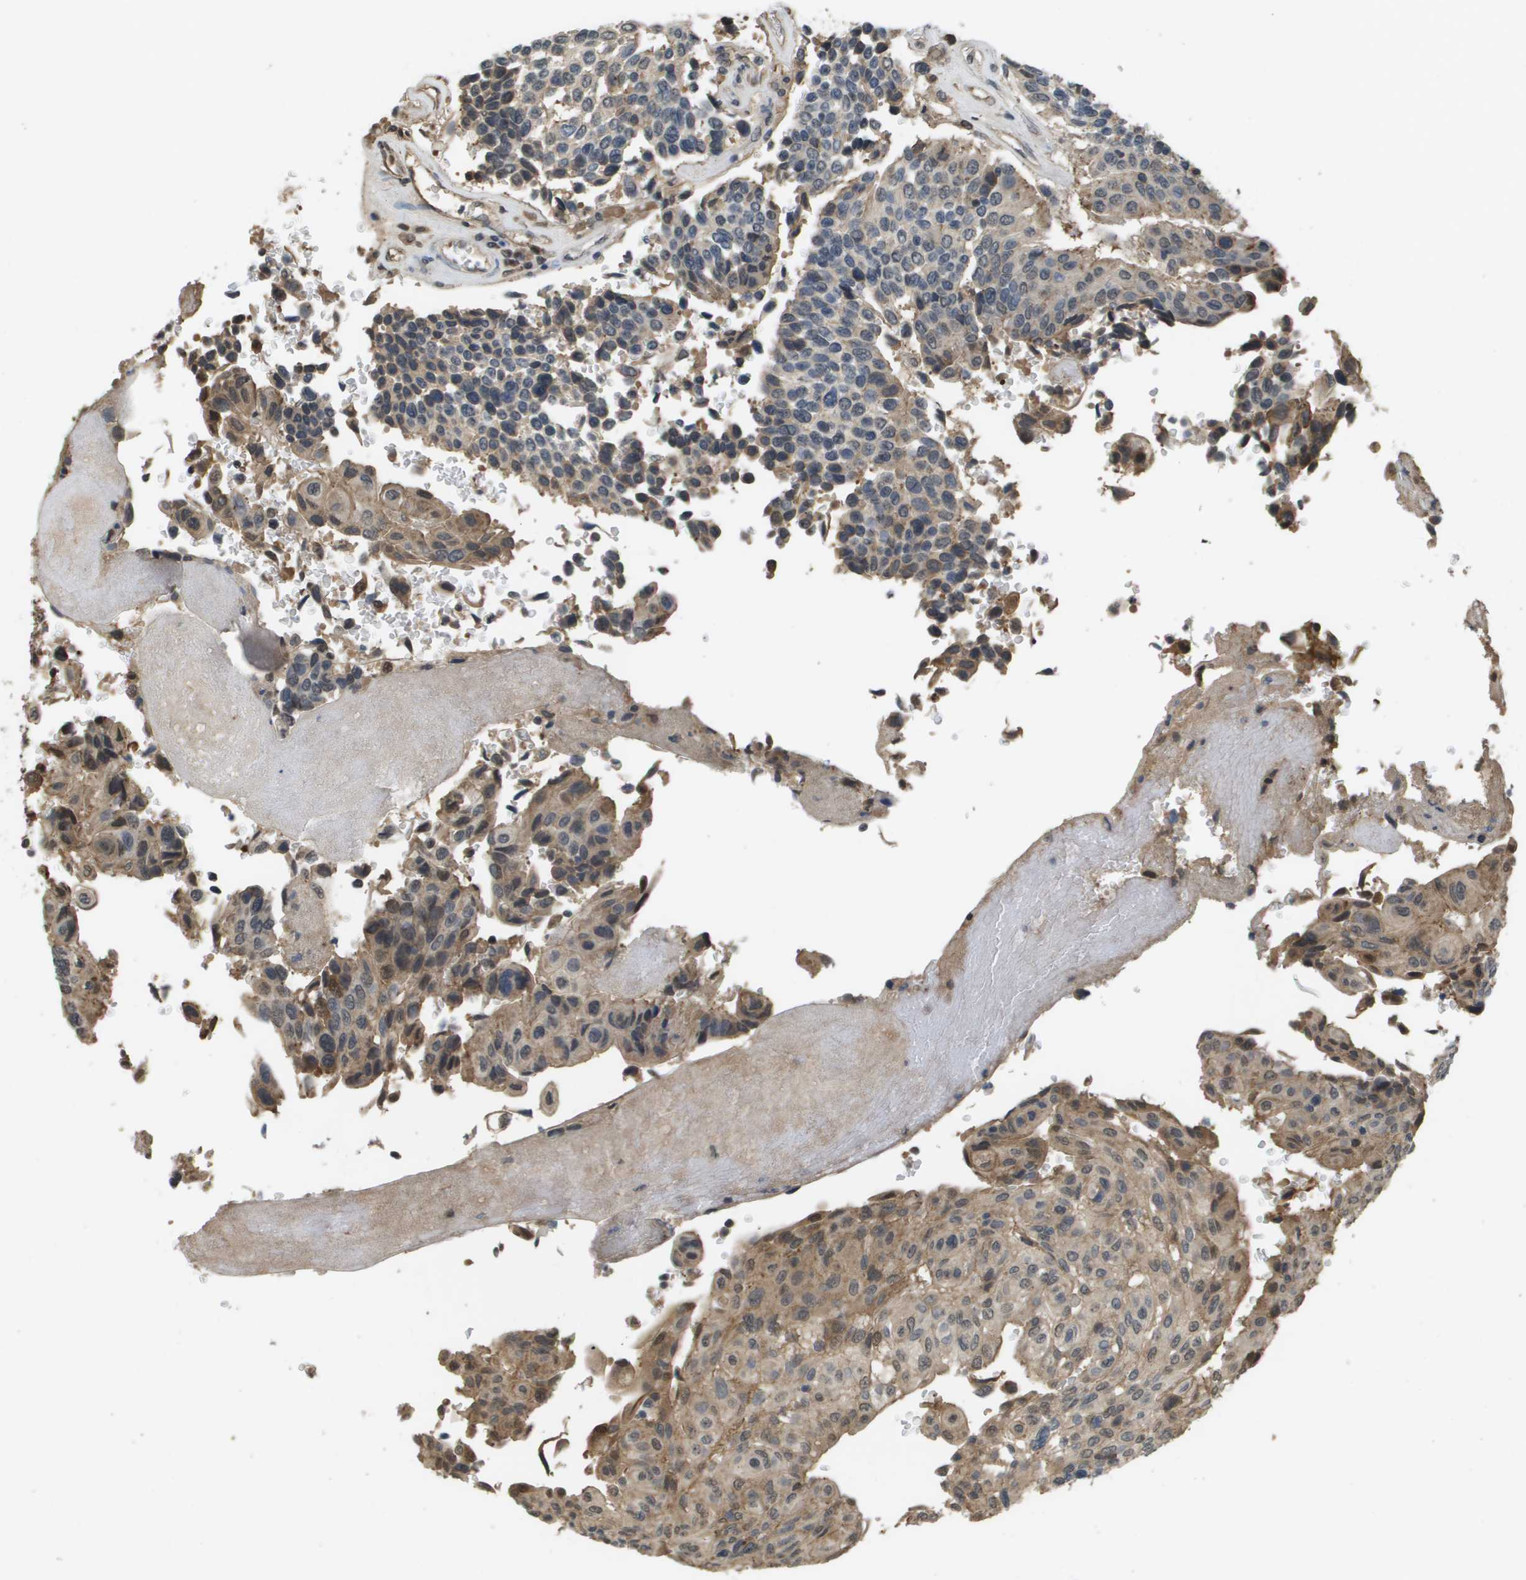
{"staining": {"intensity": "weak", "quantity": "25%-75%", "location": "cytoplasmic/membranous"}, "tissue": "urothelial cancer", "cell_type": "Tumor cells", "image_type": "cancer", "snomed": [{"axis": "morphology", "description": "Urothelial carcinoma, High grade"}, {"axis": "topography", "description": "Urinary bladder"}], "caption": "Immunohistochemical staining of urothelial cancer shows weak cytoplasmic/membranous protein positivity in about 25%-75% of tumor cells.", "gene": "NDRG2", "patient": {"sex": "male", "age": 66}}